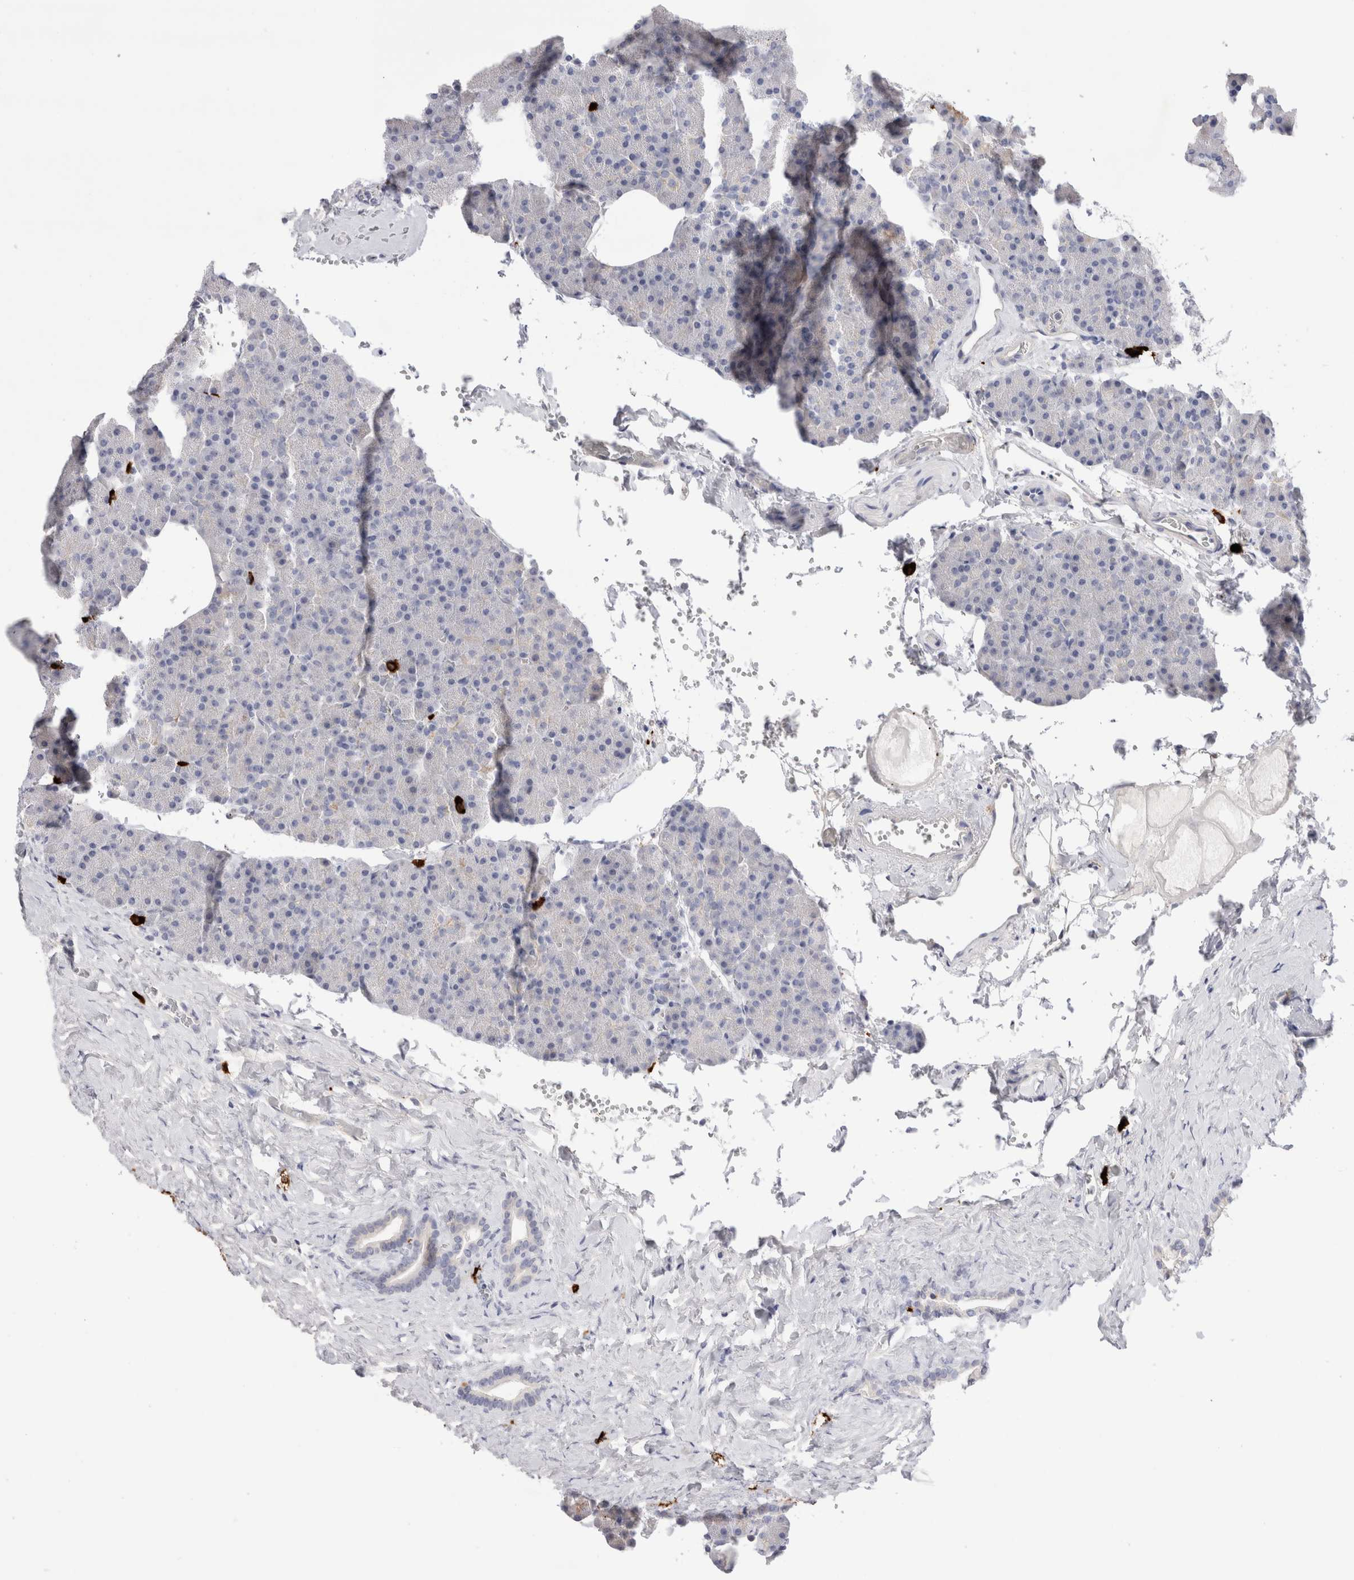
{"staining": {"intensity": "negative", "quantity": "none", "location": "none"}, "tissue": "pancreas", "cell_type": "Exocrine glandular cells", "image_type": "normal", "snomed": [{"axis": "morphology", "description": "Normal tissue, NOS"}, {"axis": "morphology", "description": "Carcinoid, malignant, NOS"}, {"axis": "topography", "description": "Pancreas"}], "caption": "This photomicrograph is of unremarkable pancreas stained with IHC to label a protein in brown with the nuclei are counter-stained blue. There is no positivity in exocrine glandular cells.", "gene": "SPINK2", "patient": {"sex": "female", "age": 35}}